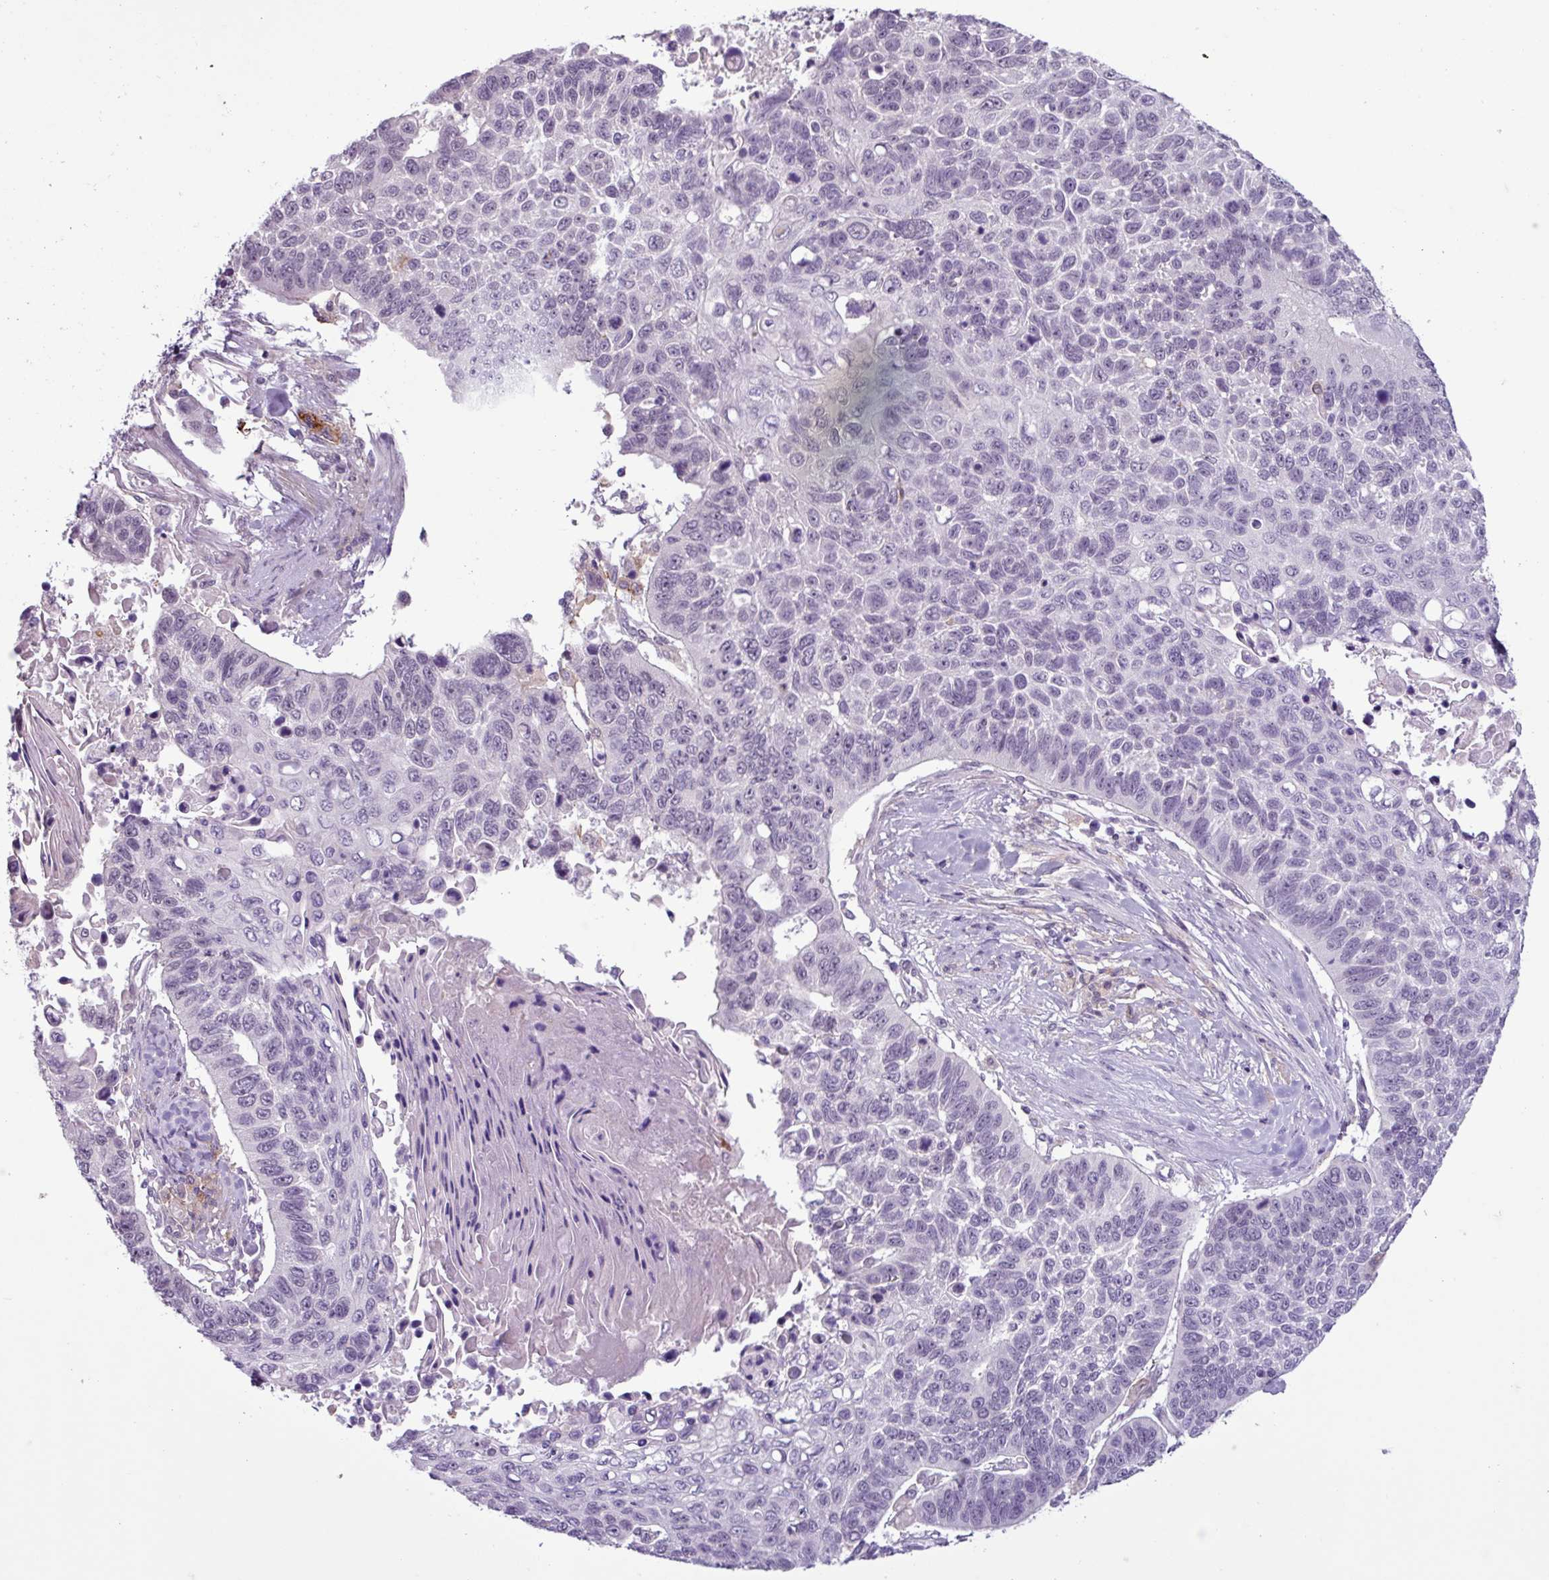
{"staining": {"intensity": "negative", "quantity": "none", "location": "none"}, "tissue": "lung cancer", "cell_type": "Tumor cells", "image_type": "cancer", "snomed": [{"axis": "morphology", "description": "Squamous cell carcinoma, NOS"}, {"axis": "topography", "description": "Lung"}], "caption": "An IHC histopathology image of lung cancer (squamous cell carcinoma) is shown. There is no staining in tumor cells of lung cancer (squamous cell carcinoma).", "gene": "C9orf24", "patient": {"sex": "male", "age": 62}}